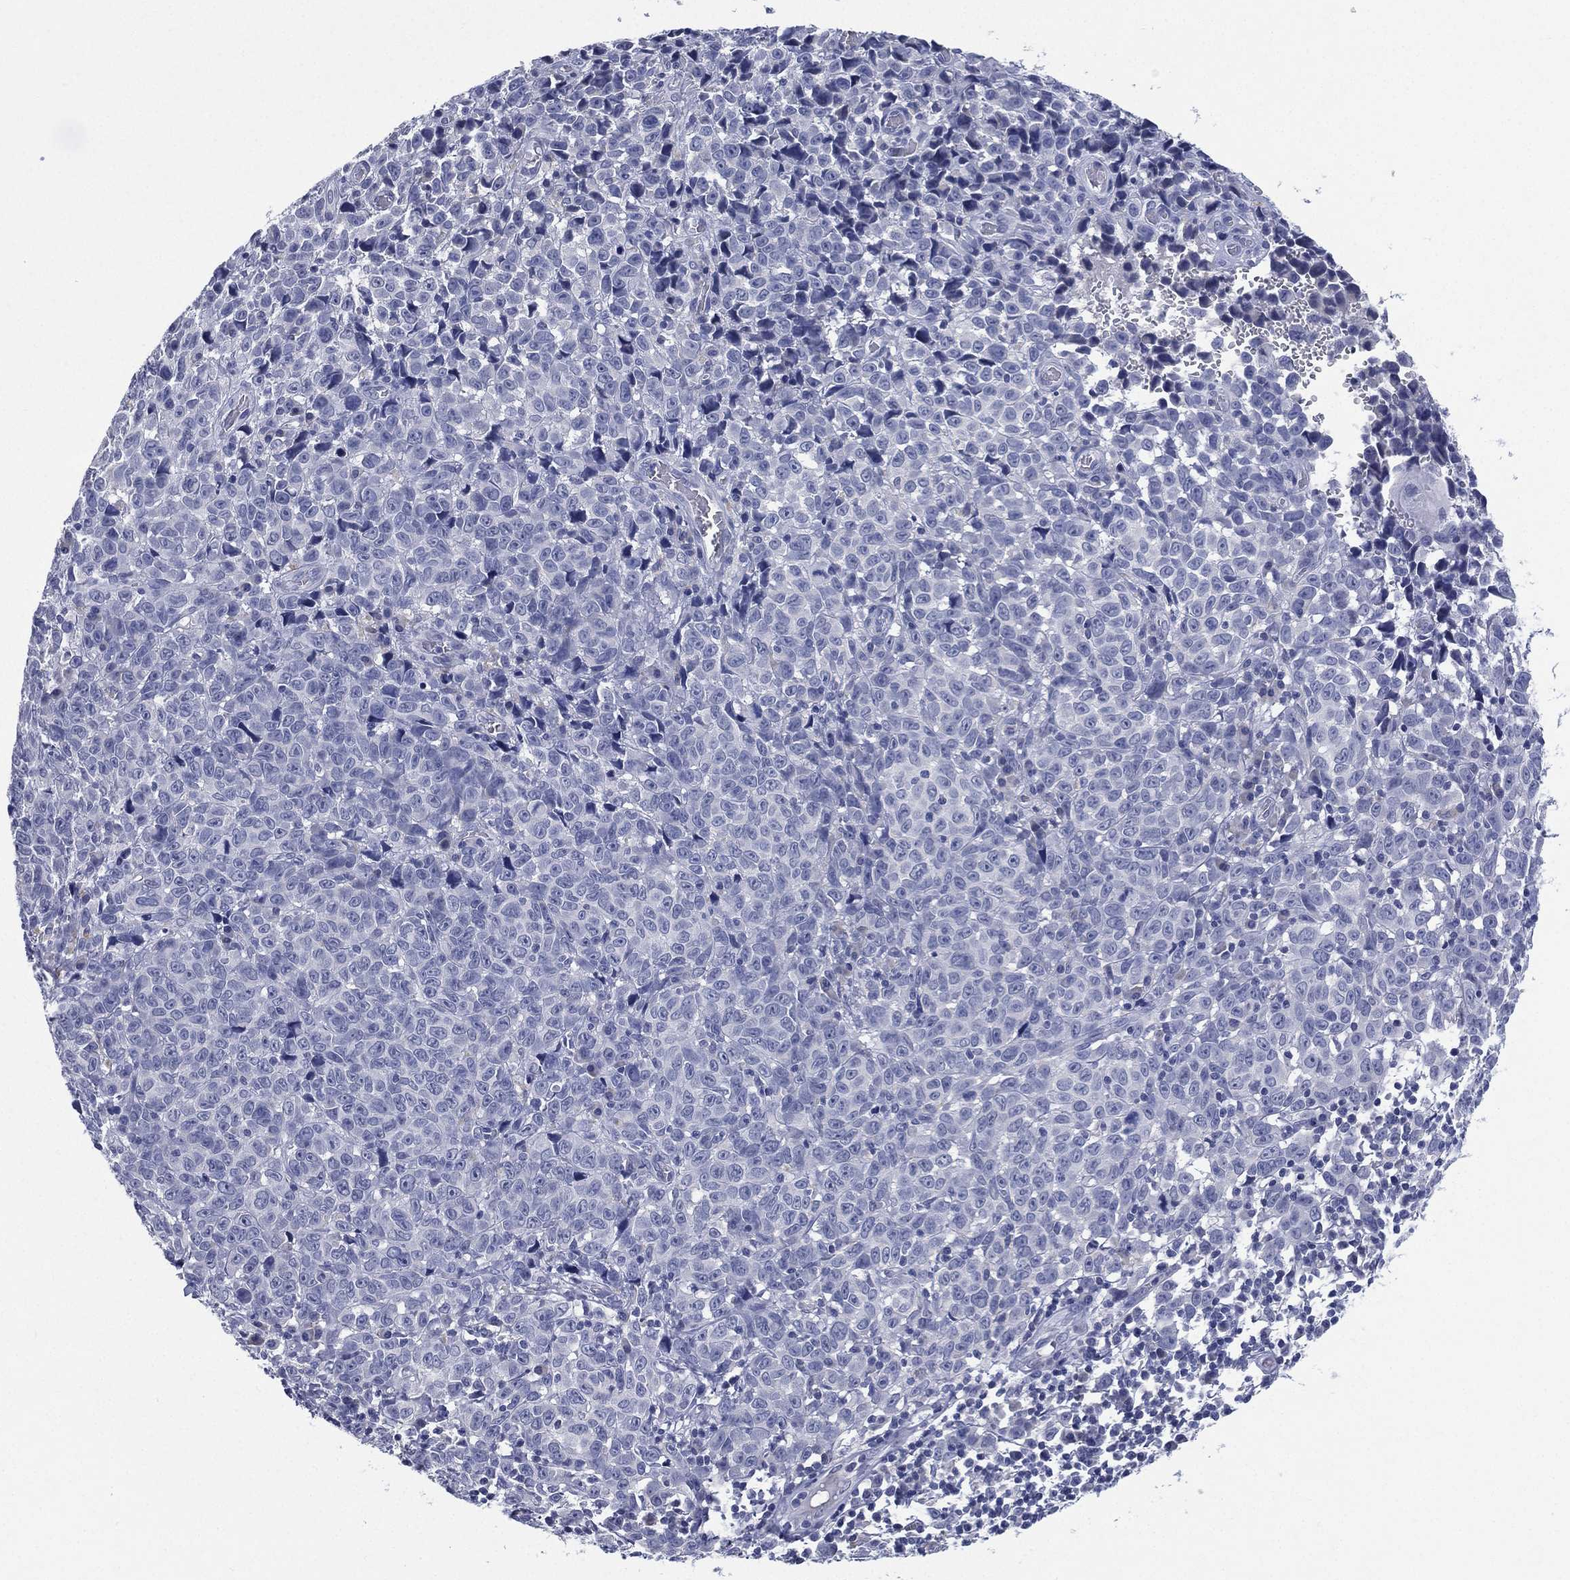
{"staining": {"intensity": "negative", "quantity": "none", "location": "none"}, "tissue": "melanoma", "cell_type": "Tumor cells", "image_type": "cancer", "snomed": [{"axis": "morphology", "description": "Malignant melanoma, NOS"}, {"axis": "topography", "description": "Vulva, labia, clitoris and Bartholin´s gland, NO"}], "caption": "This is a histopathology image of IHC staining of melanoma, which shows no expression in tumor cells.", "gene": "KRT35", "patient": {"sex": "female", "age": 75}}